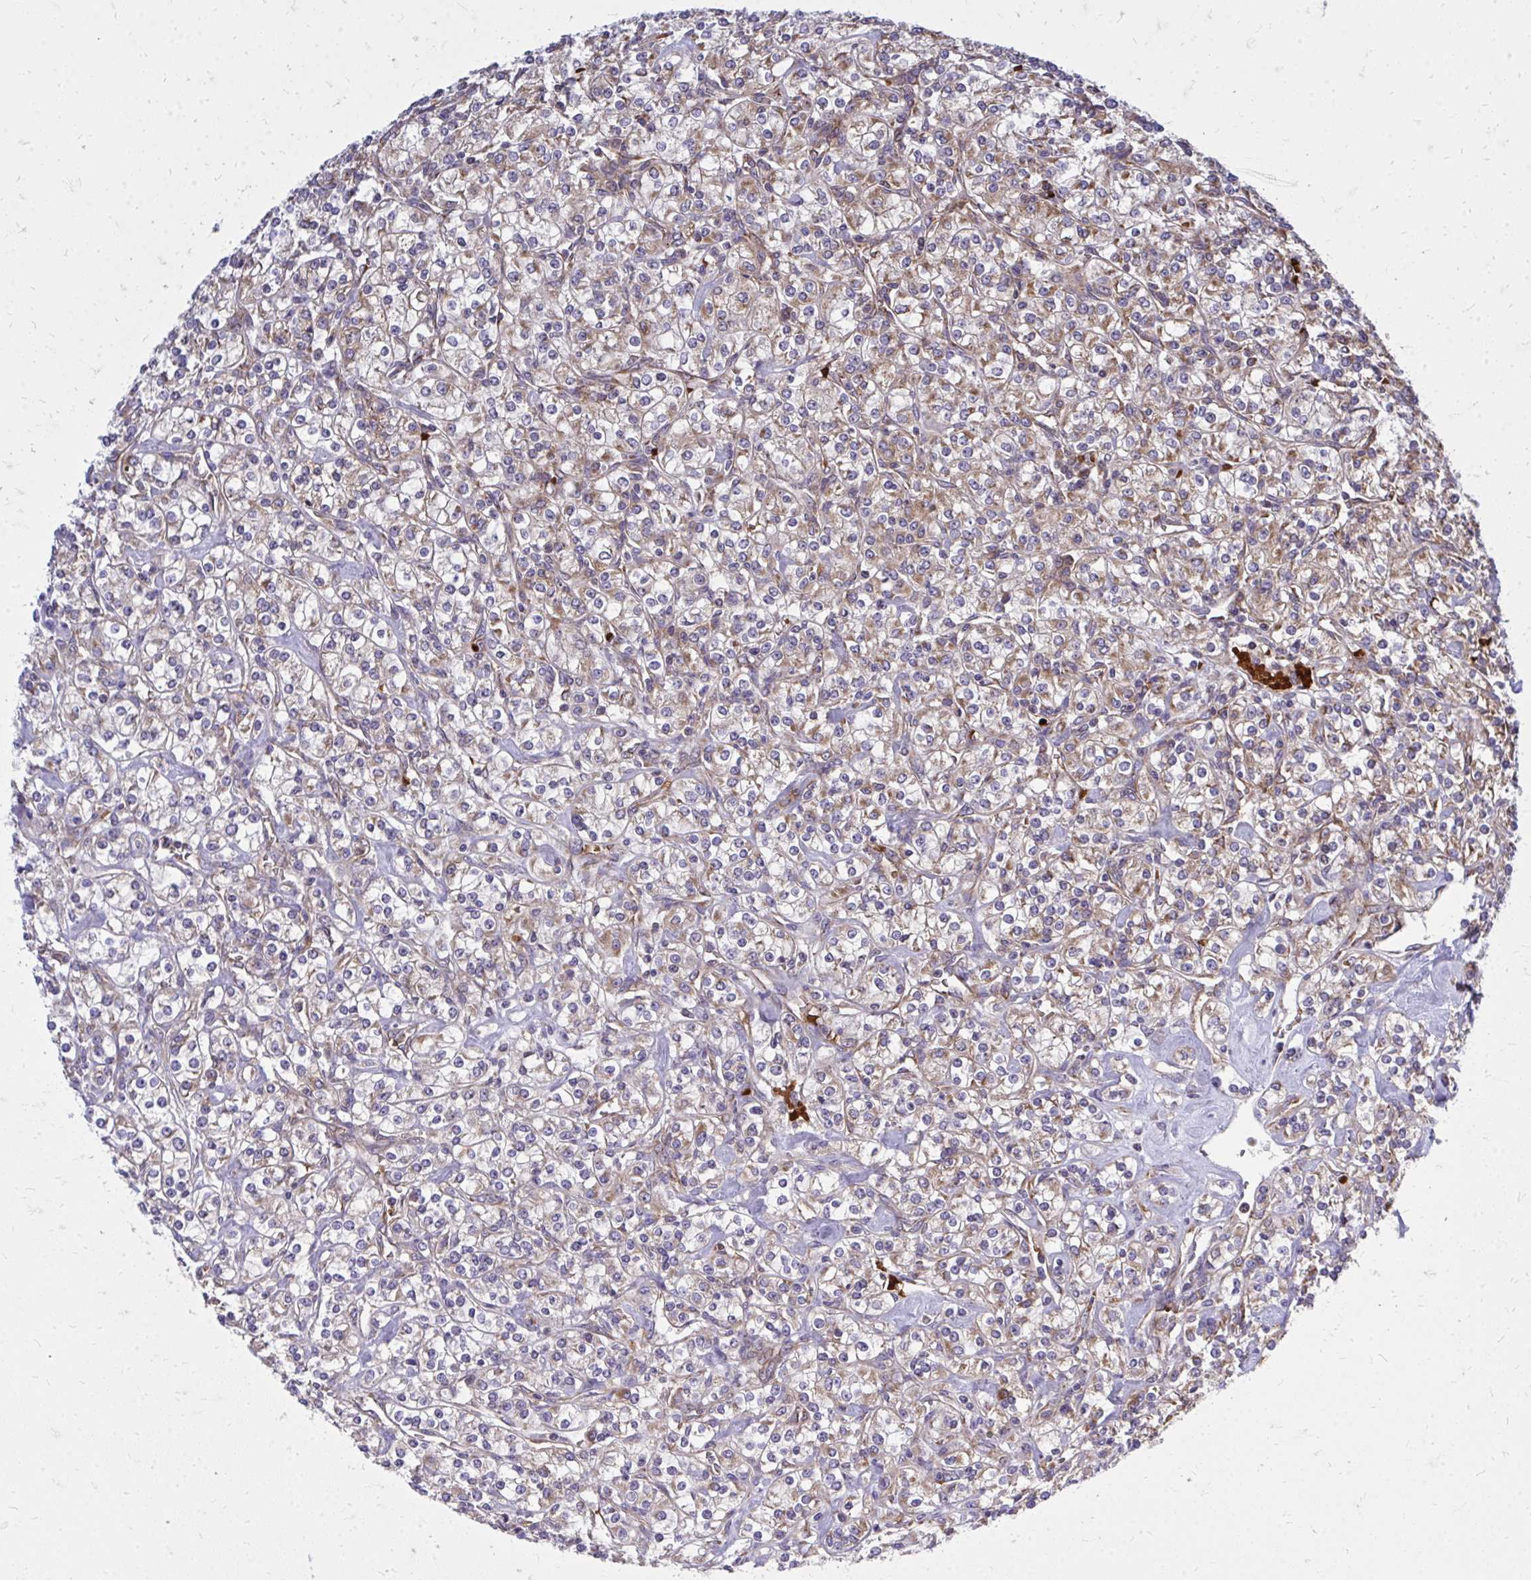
{"staining": {"intensity": "weak", "quantity": ">75%", "location": "cytoplasmic/membranous"}, "tissue": "renal cancer", "cell_type": "Tumor cells", "image_type": "cancer", "snomed": [{"axis": "morphology", "description": "Adenocarcinoma, NOS"}, {"axis": "topography", "description": "Kidney"}], "caption": "High-magnification brightfield microscopy of renal cancer stained with DAB (3,3'-diaminobenzidine) (brown) and counterstained with hematoxylin (blue). tumor cells exhibit weak cytoplasmic/membranous expression is seen in about>75% of cells.", "gene": "PDK4", "patient": {"sex": "male", "age": 77}}